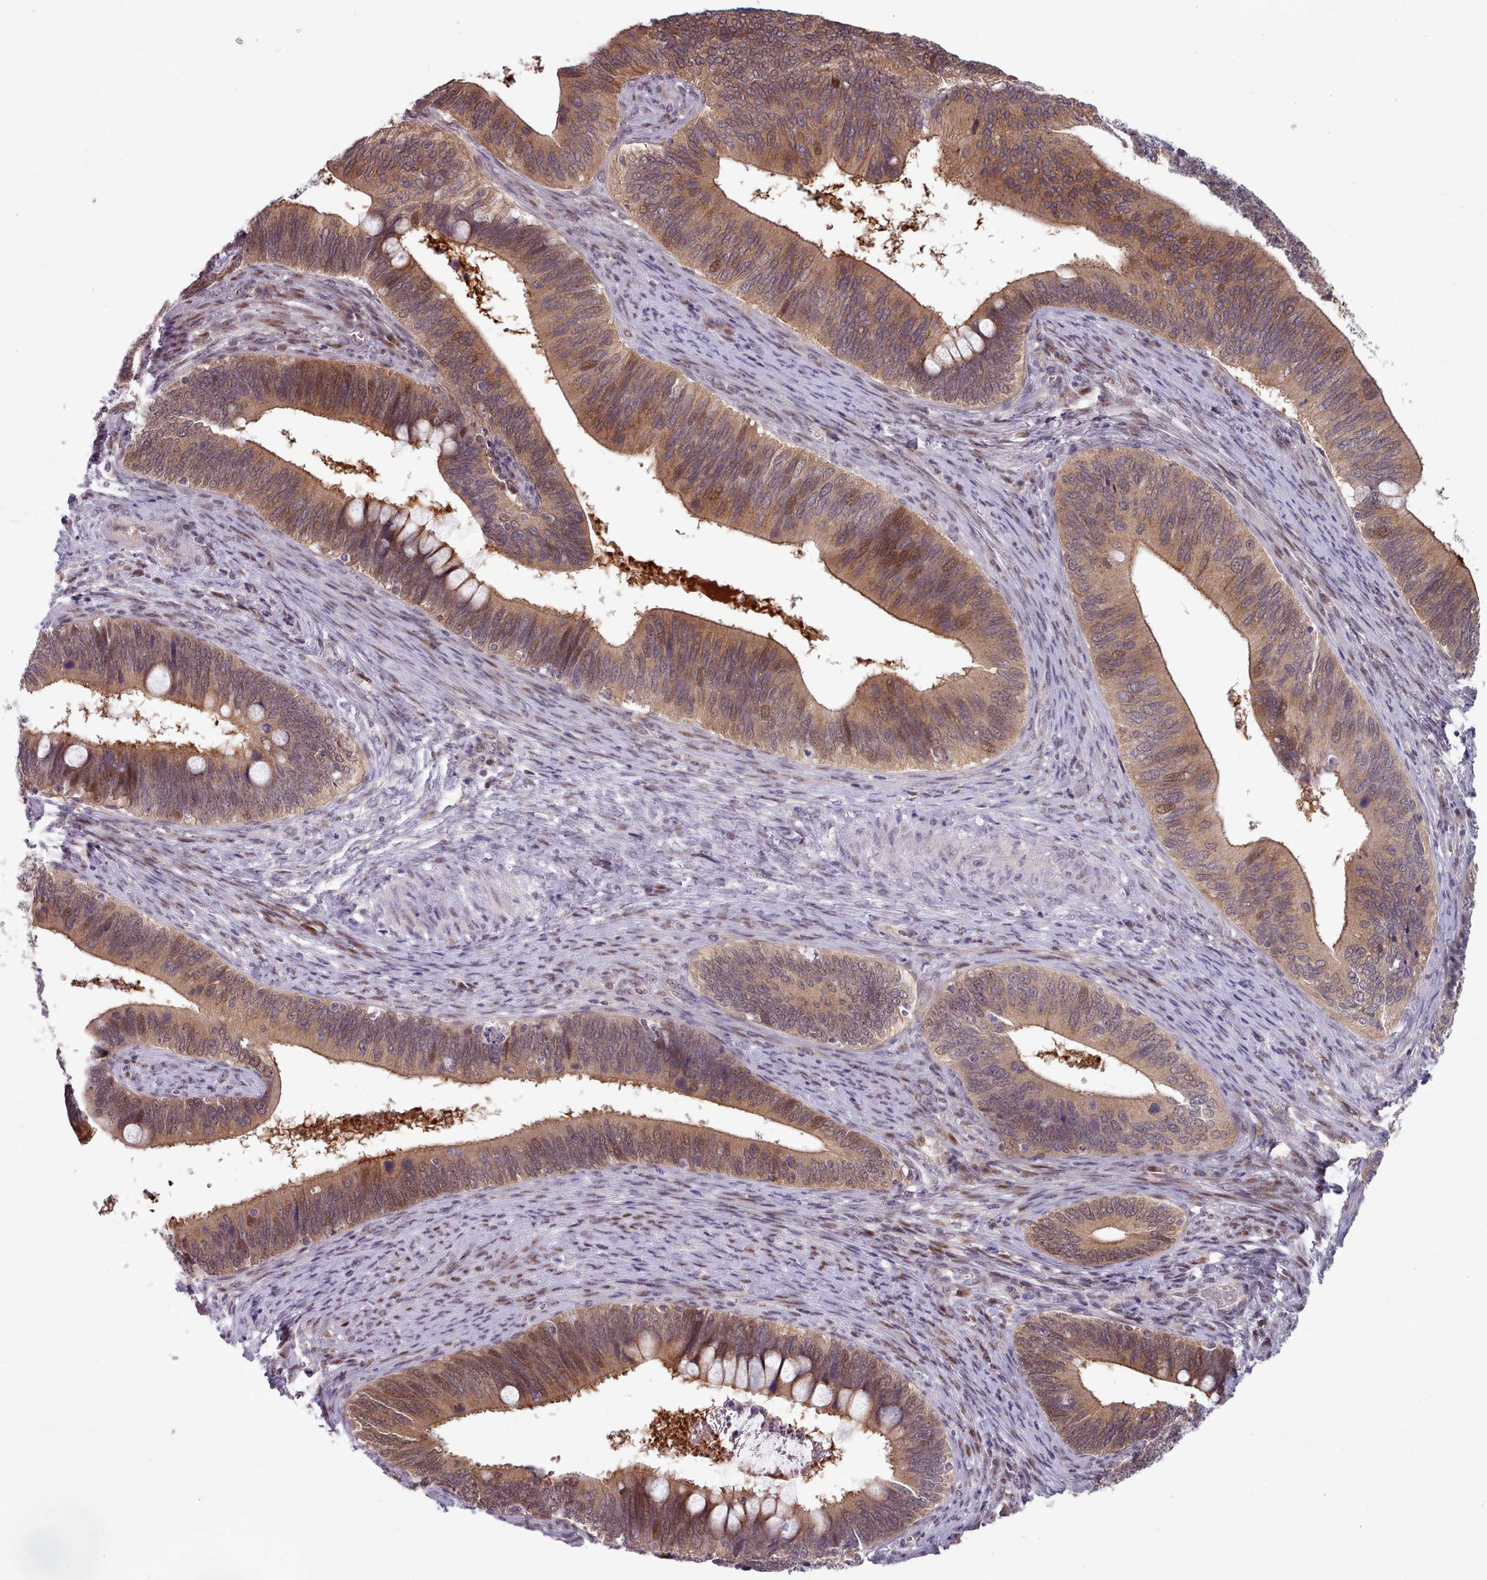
{"staining": {"intensity": "moderate", "quantity": ">75%", "location": "cytoplasmic/membranous,nuclear"}, "tissue": "cervical cancer", "cell_type": "Tumor cells", "image_type": "cancer", "snomed": [{"axis": "morphology", "description": "Adenocarcinoma, NOS"}, {"axis": "topography", "description": "Cervix"}], "caption": "An immunohistochemistry histopathology image of neoplastic tissue is shown. Protein staining in brown shows moderate cytoplasmic/membranous and nuclear positivity in adenocarcinoma (cervical) within tumor cells.", "gene": "CLNS1A", "patient": {"sex": "female", "age": 42}}